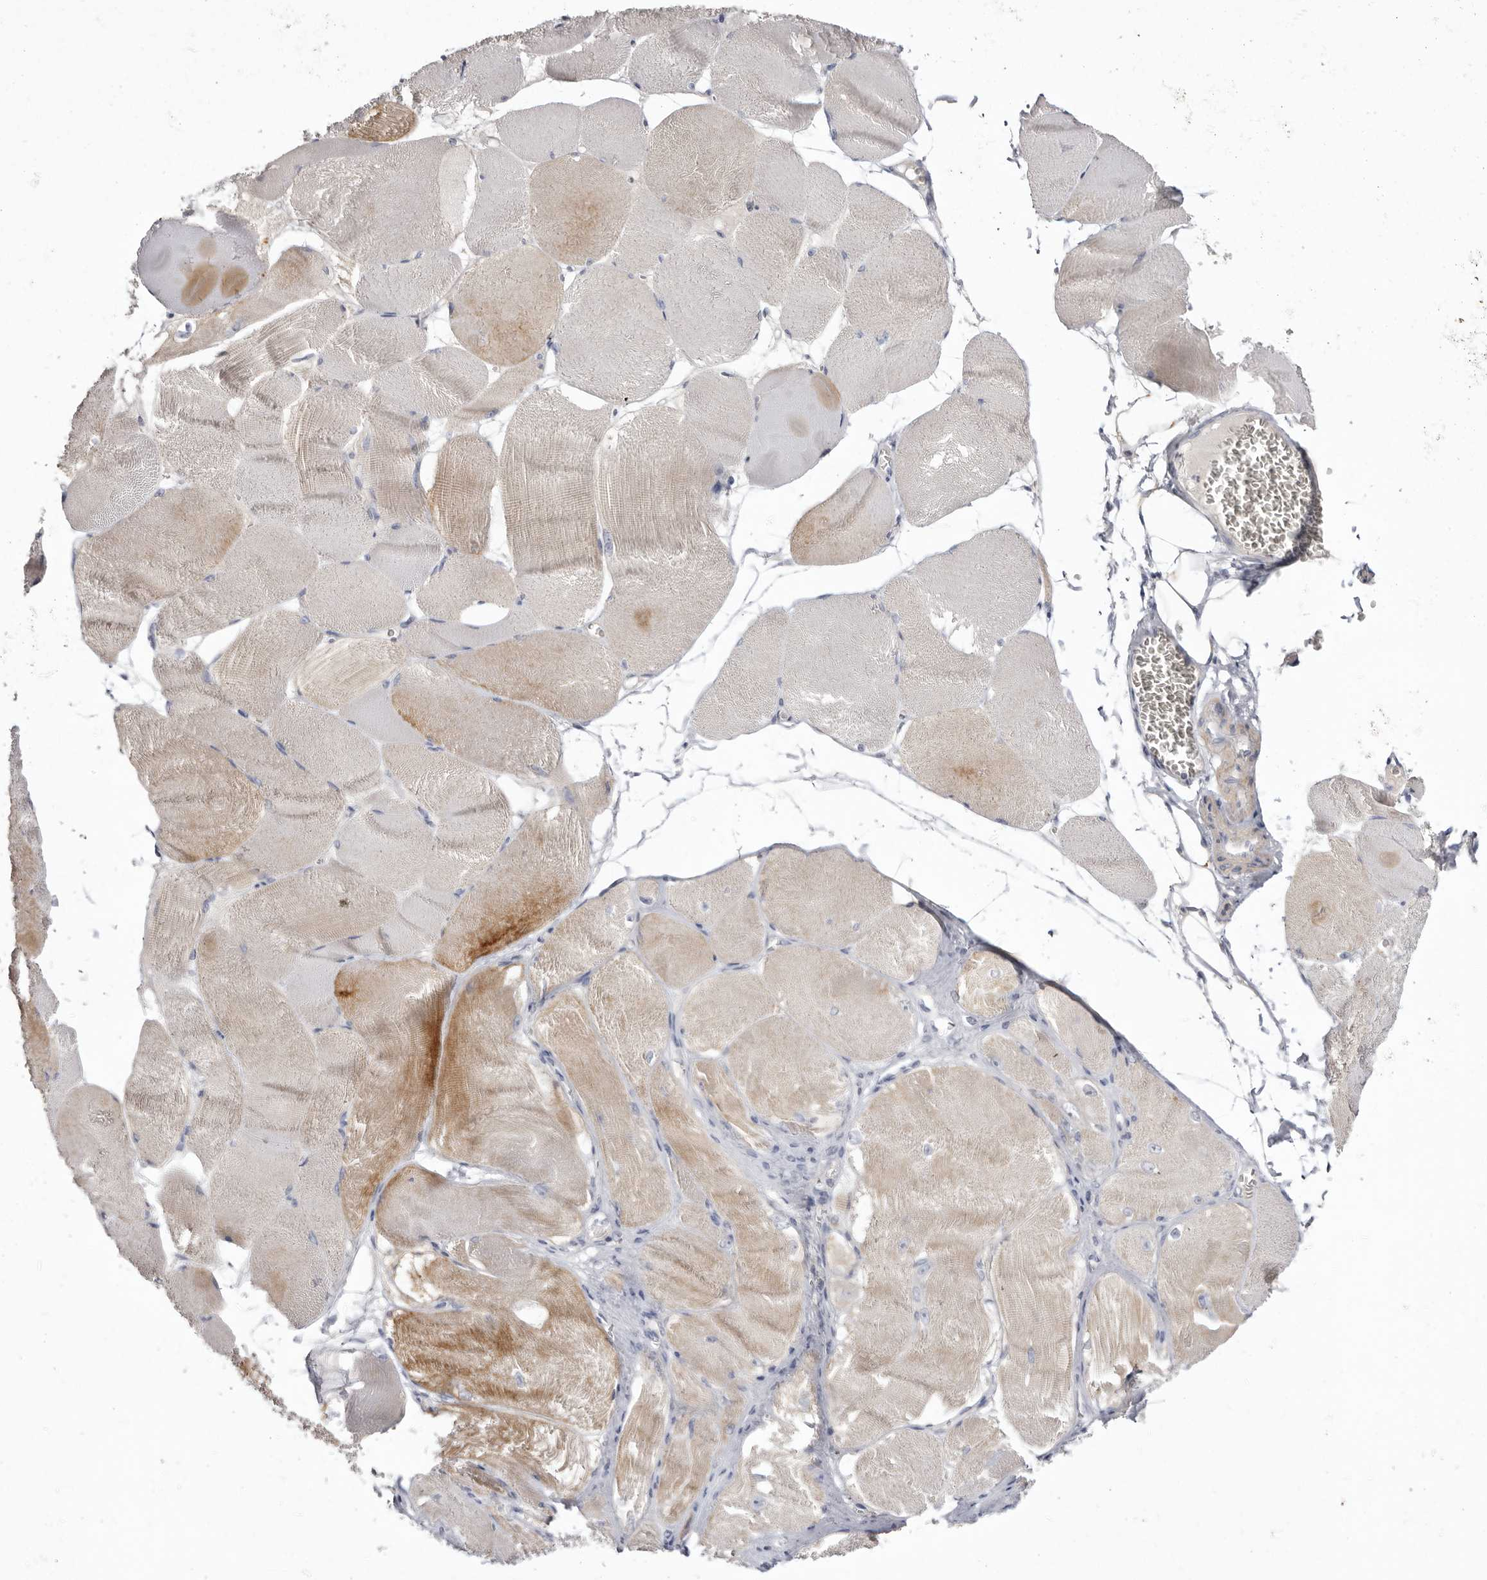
{"staining": {"intensity": "moderate", "quantity": "<25%", "location": "cytoplasmic/membranous"}, "tissue": "skeletal muscle", "cell_type": "Myocytes", "image_type": "normal", "snomed": [{"axis": "morphology", "description": "Normal tissue, NOS"}, {"axis": "morphology", "description": "Basal cell carcinoma"}, {"axis": "topography", "description": "Skeletal muscle"}], "caption": "The image exhibits immunohistochemical staining of benign skeletal muscle. There is moderate cytoplasmic/membranous expression is seen in approximately <25% of myocytes.", "gene": "S1PR5", "patient": {"sex": "female", "age": 64}}